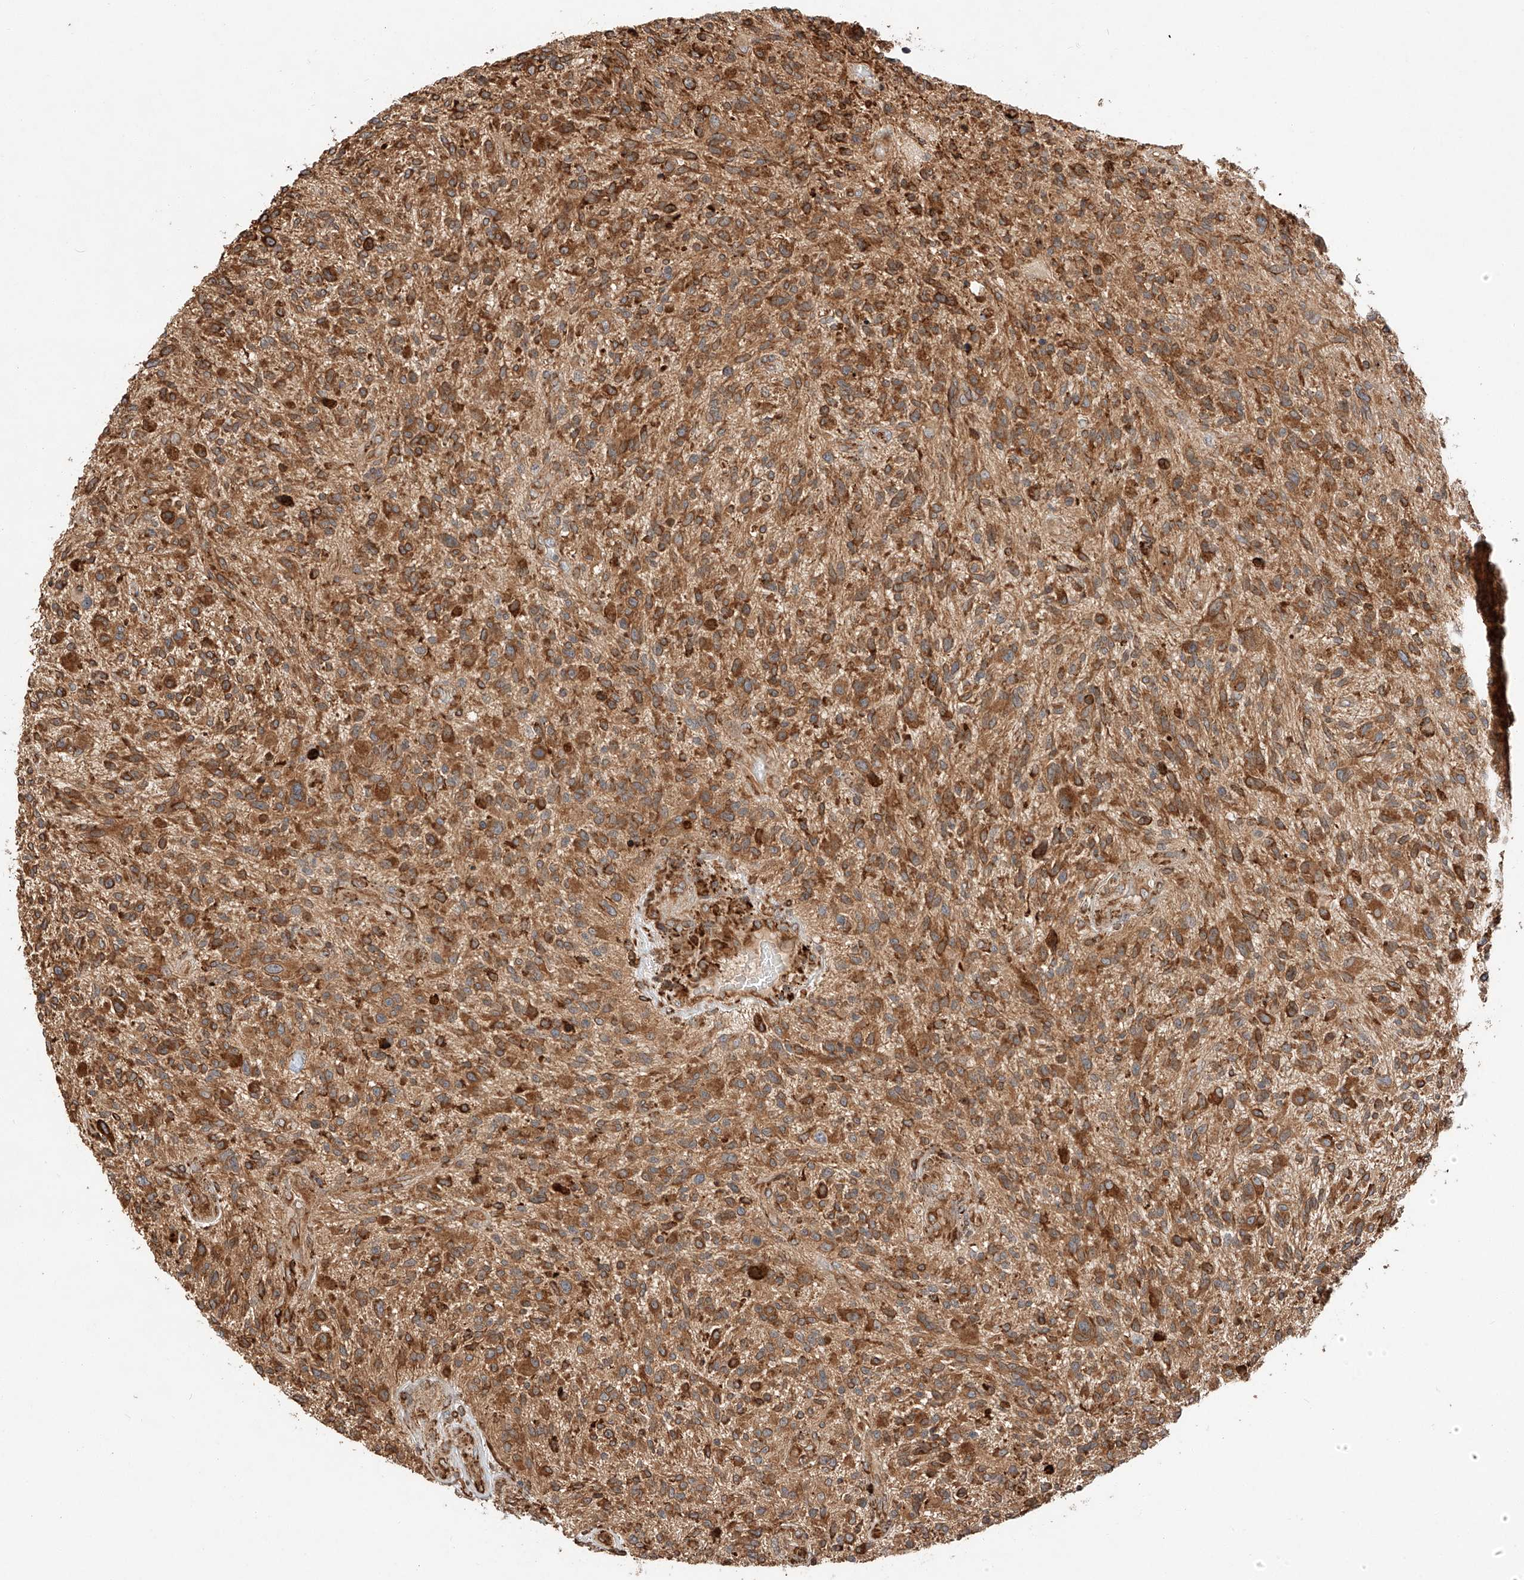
{"staining": {"intensity": "moderate", "quantity": ">75%", "location": "cytoplasmic/membranous"}, "tissue": "glioma", "cell_type": "Tumor cells", "image_type": "cancer", "snomed": [{"axis": "morphology", "description": "Glioma, malignant, High grade"}, {"axis": "topography", "description": "Brain"}], "caption": "Immunohistochemical staining of high-grade glioma (malignant) displays medium levels of moderate cytoplasmic/membranous staining in about >75% of tumor cells.", "gene": "ZNF84", "patient": {"sex": "male", "age": 47}}